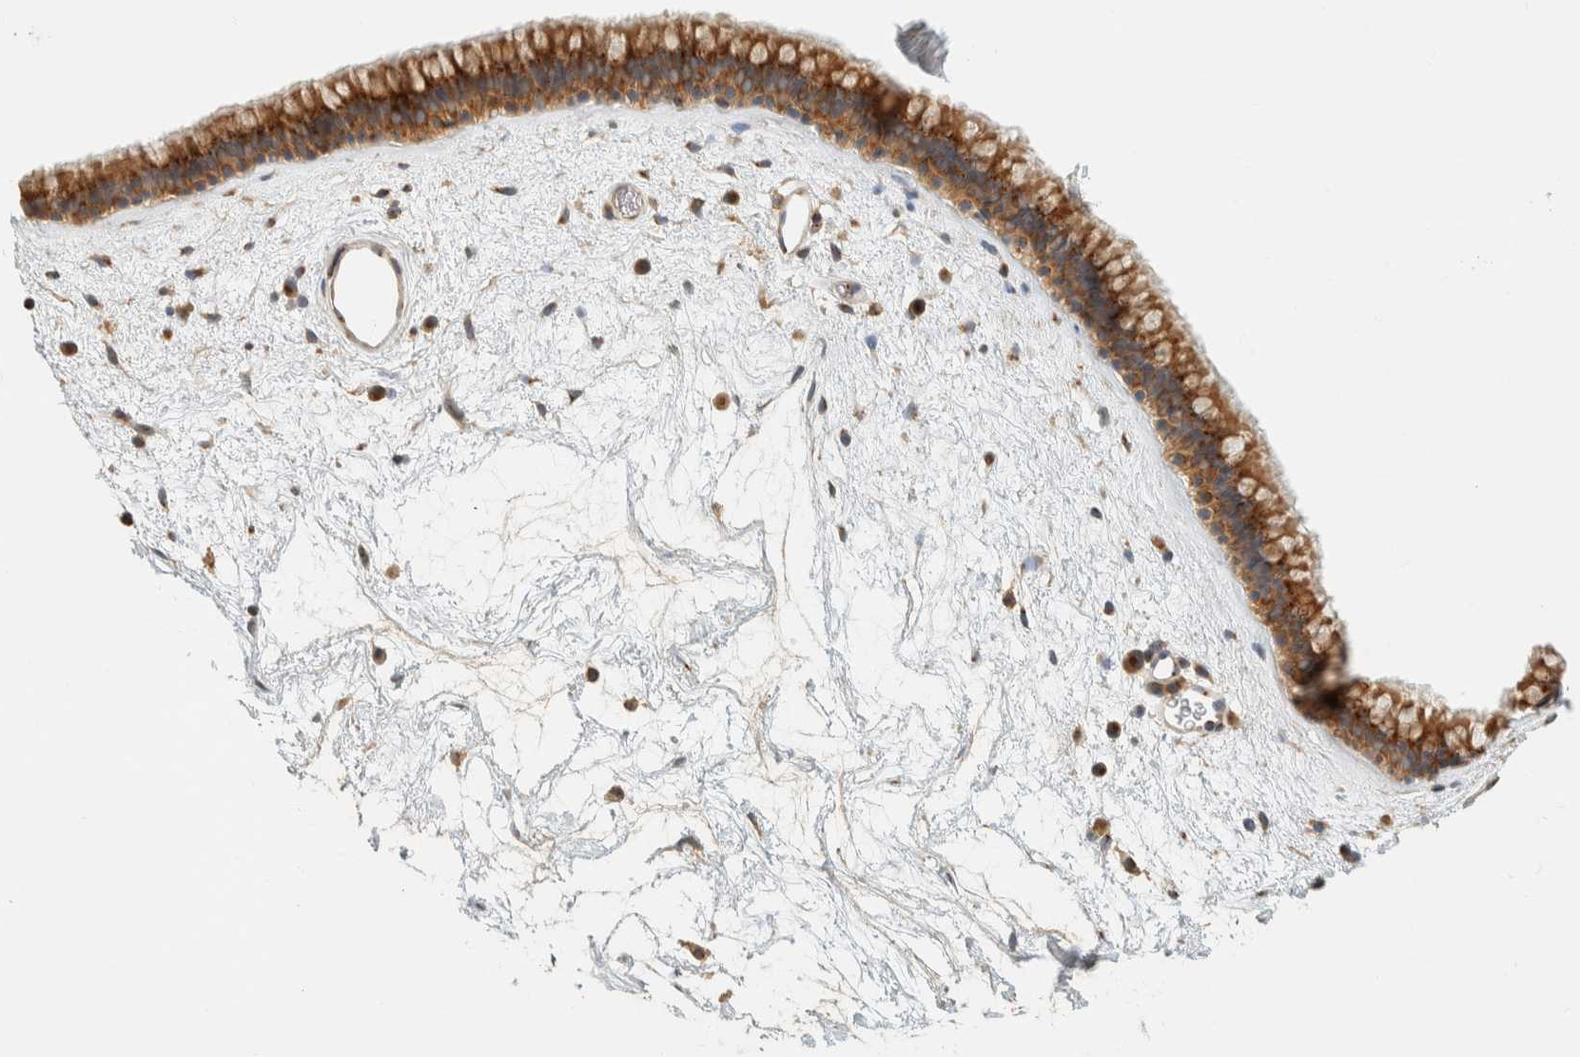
{"staining": {"intensity": "strong", "quantity": ">75%", "location": "cytoplasmic/membranous"}, "tissue": "nasopharynx", "cell_type": "Respiratory epithelial cells", "image_type": "normal", "snomed": [{"axis": "morphology", "description": "Normal tissue, NOS"}, {"axis": "morphology", "description": "Inflammation, NOS"}, {"axis": "topography", "description": "Nasopharynx"}], "caption": "This image reveals IHC staining of unremarkable nasopharynx, with high strong cytoplasmic/membranous expression in approximately >75% of respiratory epithelial cells.", "gene": "ARFGEF1", "patient": {"sex": "male", "age": 48}}